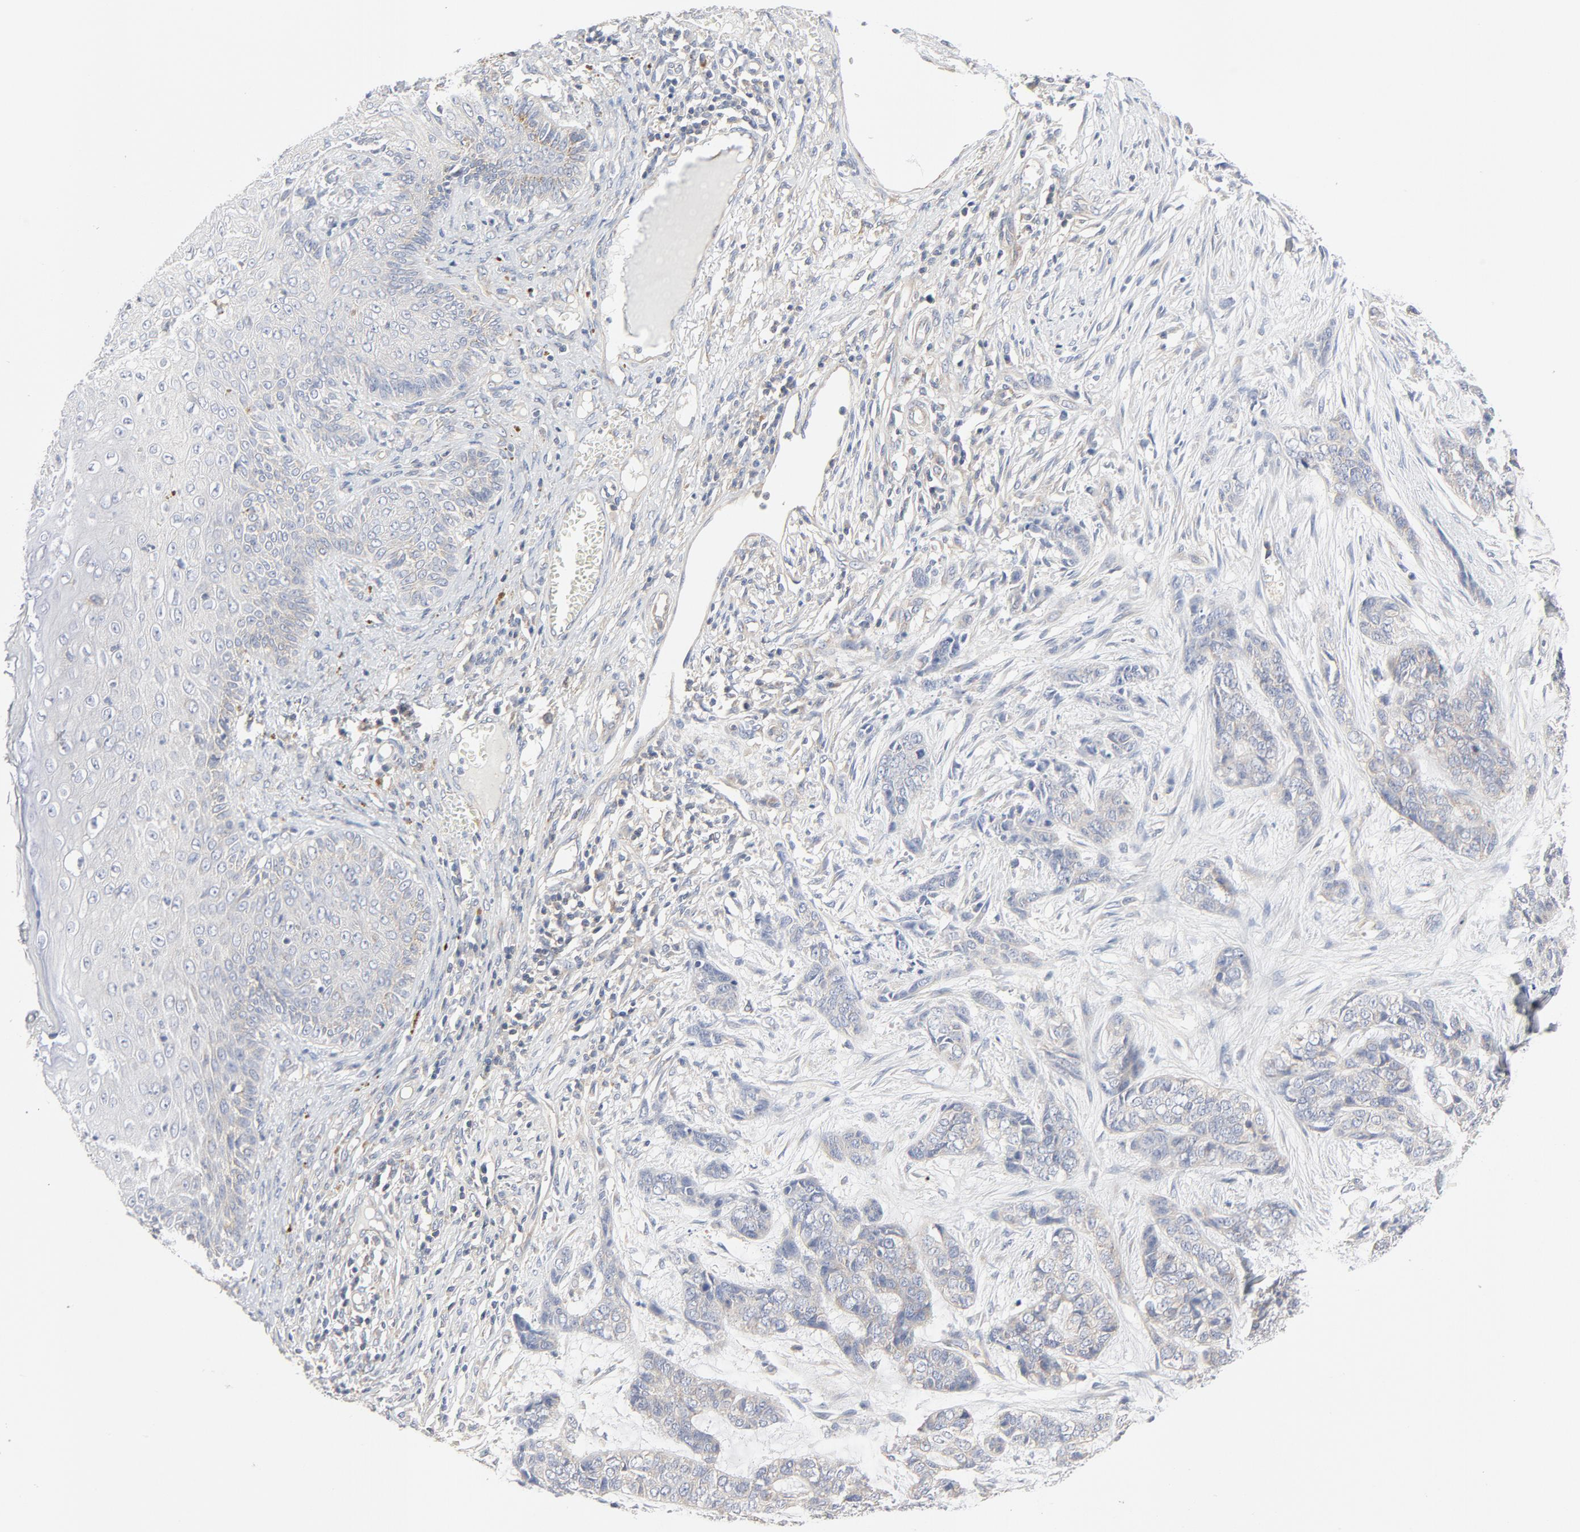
{"staining": {"intensity": "weak", "quantity": "<25%", "location": "cytoplasmic/membranous"}, "tissue": "skin cancer", "cell_type": "Tumor cells", "image_type": "cancer", "snomed": [{"axis": "morphology", "description": "Basal cell carcinoma"}, {"axis": "topography", "description": "Skin"}], "caption": "Protein analysis of skin basal cell carcinoma exhibits no significant positivity in tumor cells.", "gene": "RABEP1", "patient": {"sex": "female", "age": 64}}